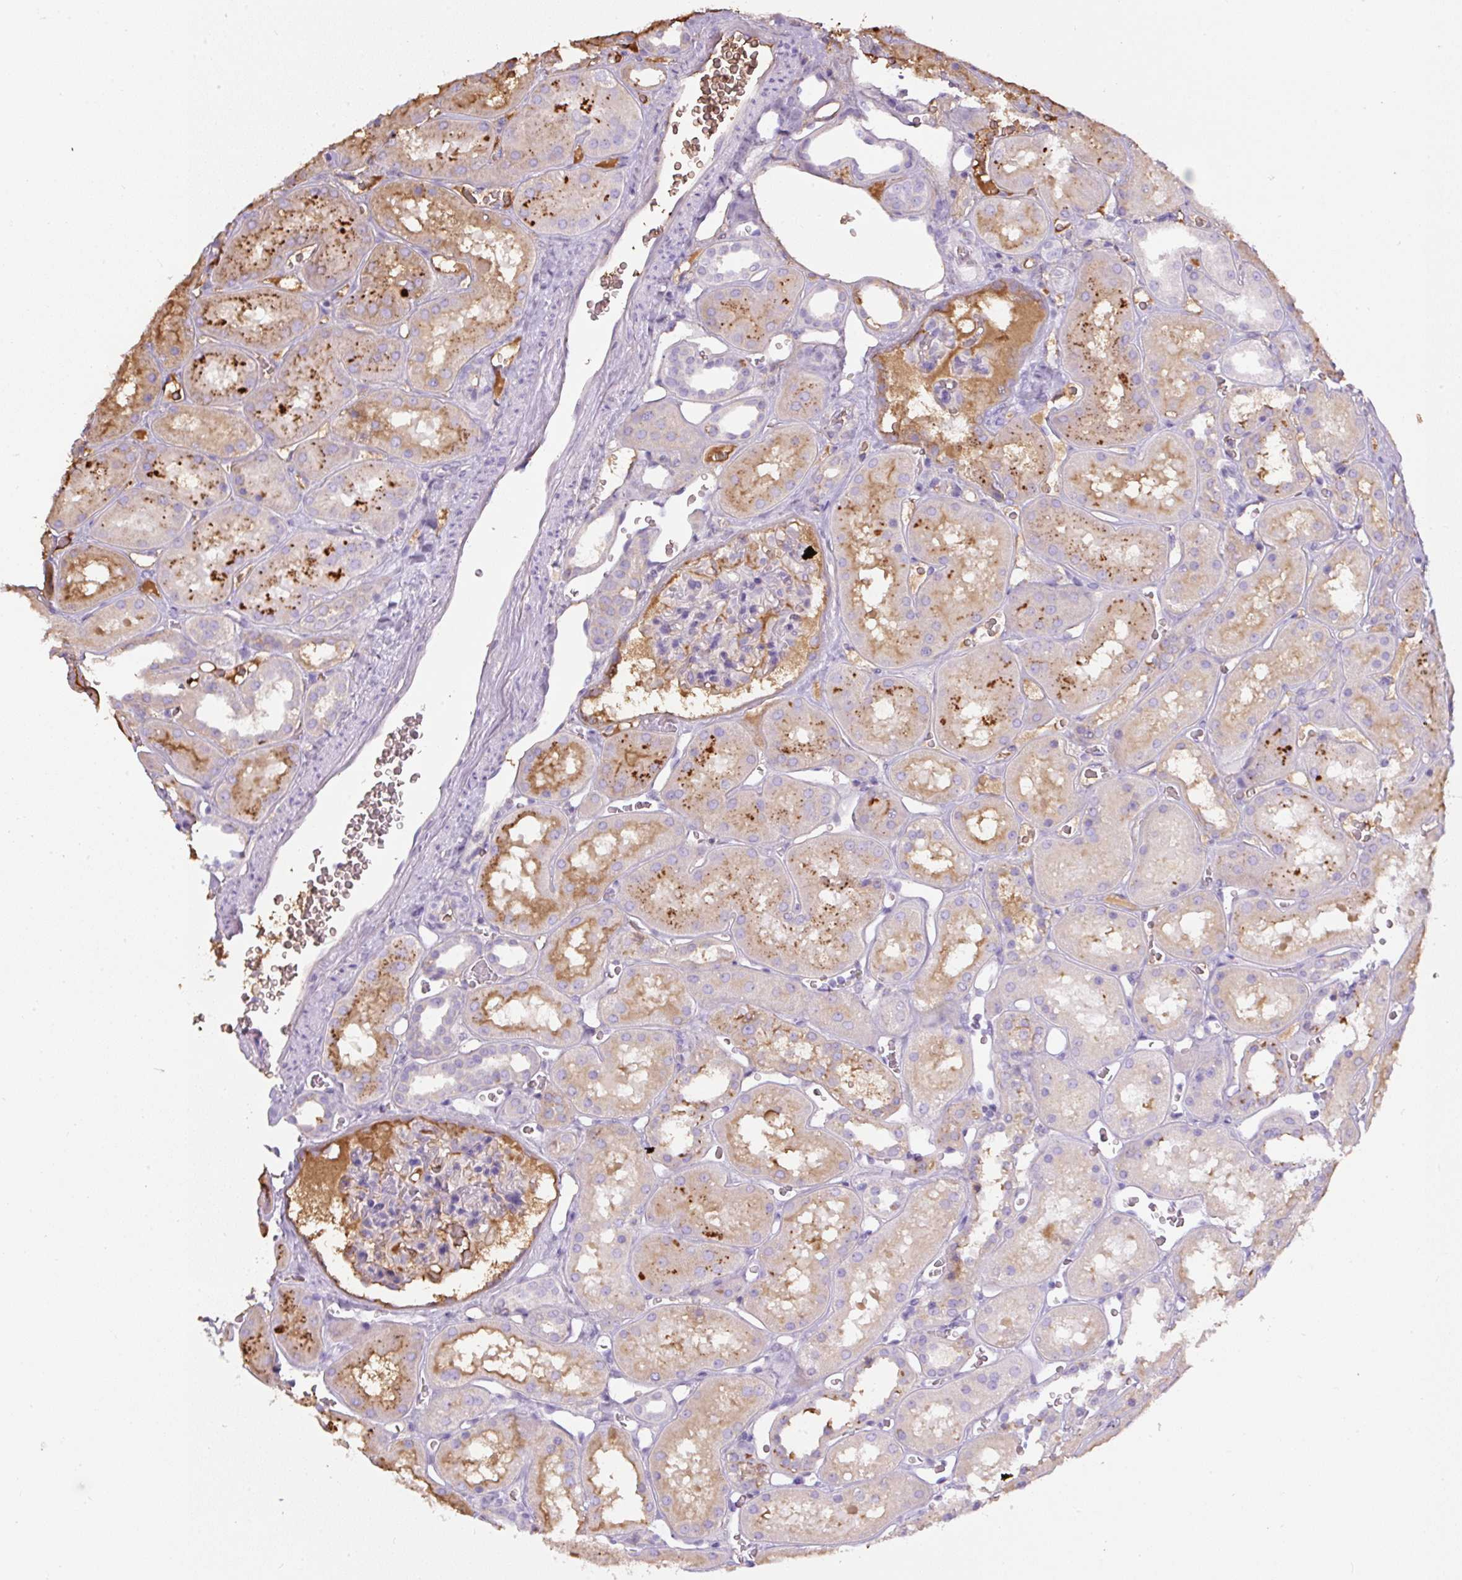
{"staining": {"intensity": "negative", "quantity": "none", "location": "none"}, "tissue": "kidney", "cell_type": "Cells in glomeruli", "image_type": "normal", "snomed": [{"axis": "morphology", "description": "Normal tissue, NOS"}, {"axis": "topography", "description": "Kidney"}], "caption": "Immunohistochemical staining of benign kidney reveals no significant positivity in cells in glomeruli.", "gene": "APOA1", "patient": {"sex": "female", "age": 41}}